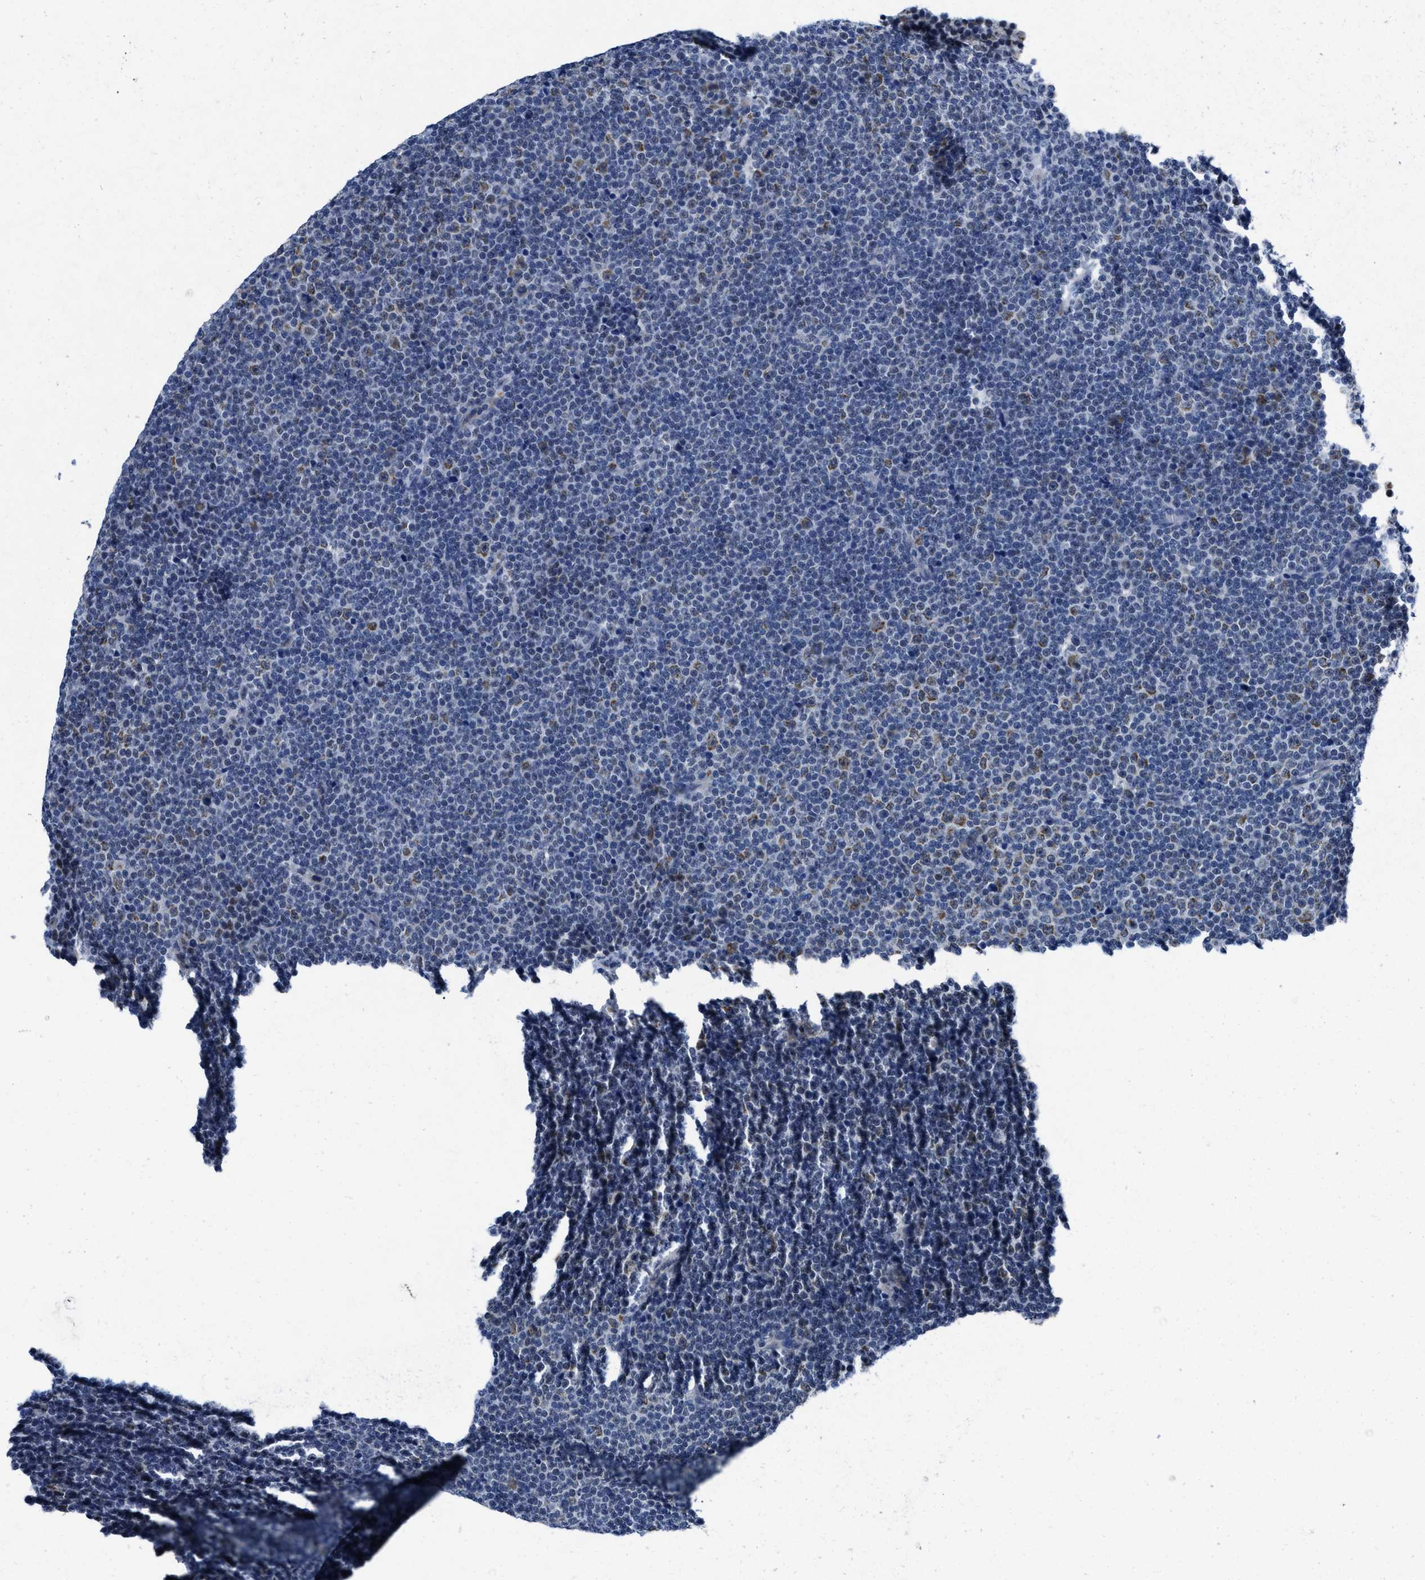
{"staining": {"intensity": "weak", "quantity": "<25%", "location": "nuclear"}, "tissue": "lymphoma", "cell_type": "Tumor cells", "image_type": "cancer", "snomed": [{"axis": "morphology", "description": "Malignant lymphoma, non-Hodgkin's type, Low grade"}, {"axis": "topography", "description": "Lymph node"}], "caption": "Immunohistochemistry (IHC) of human malignant lymphoma, non-Hodgkin's type (low-grade) shows no staining in tumor cells.", "gene": "ID3", "patient": {"sex": "female", "age": 67}}